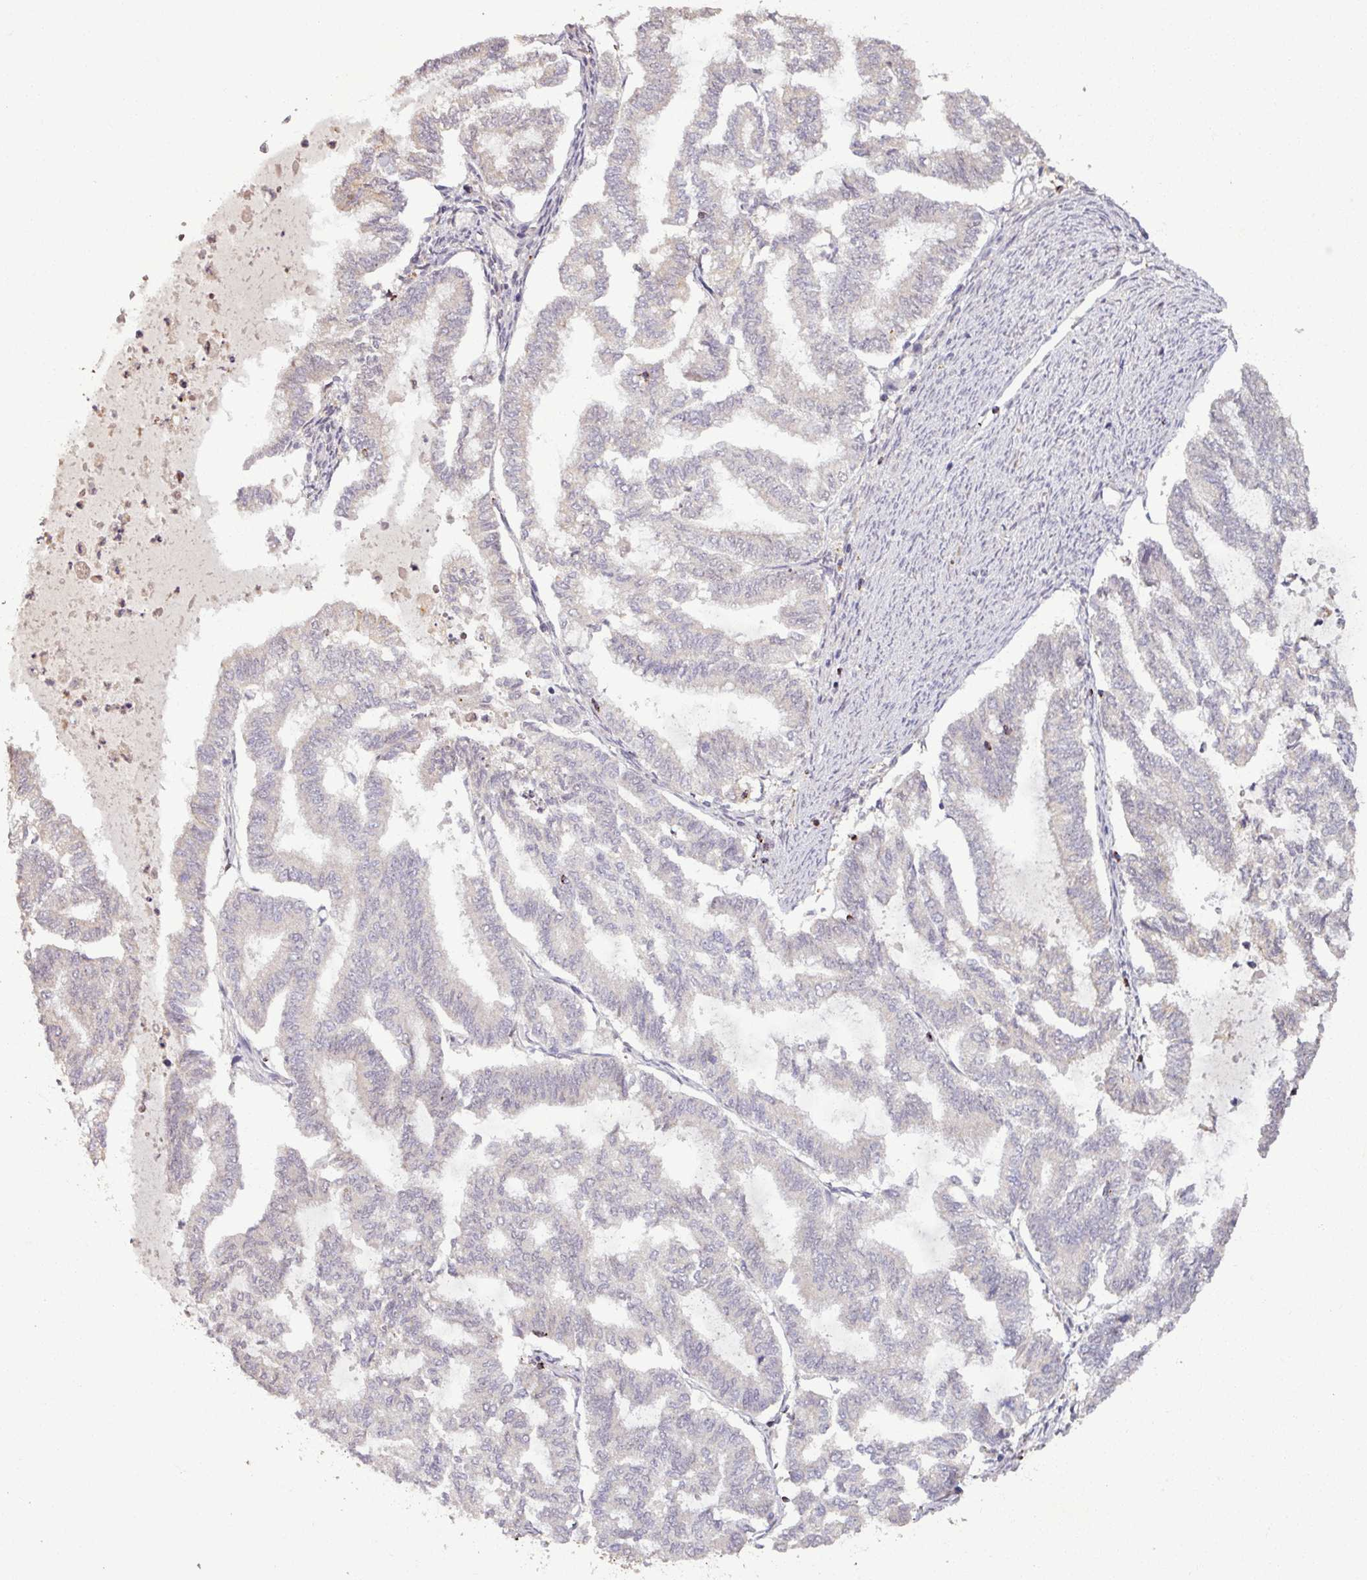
{"staining": {"intensity": "negative", "quantity": "none", "location": "none"}, "tissue": "endometrial cancer", "cell_type": "Tumor cells", "image_type": "cancer", "snomed": [{"axis": "morphology", "description": "Adenocarcinoma, NOS"}, {"axis": "topography", "description": "Endometrium"}], "caption": "Immunohistochemistry image of neoplastic tissue: endometrial adenocarcinoma stained with DAB (3,3'-diaminobenzidine) reveals no significant protein expression in tumor cells. (DAB (3,3'-diaminobenzidine) IHC visualized using brightfield microscopy, high magnification).", "gene": "OR6B1", "patient": {"sex": "female", "age": 79}}